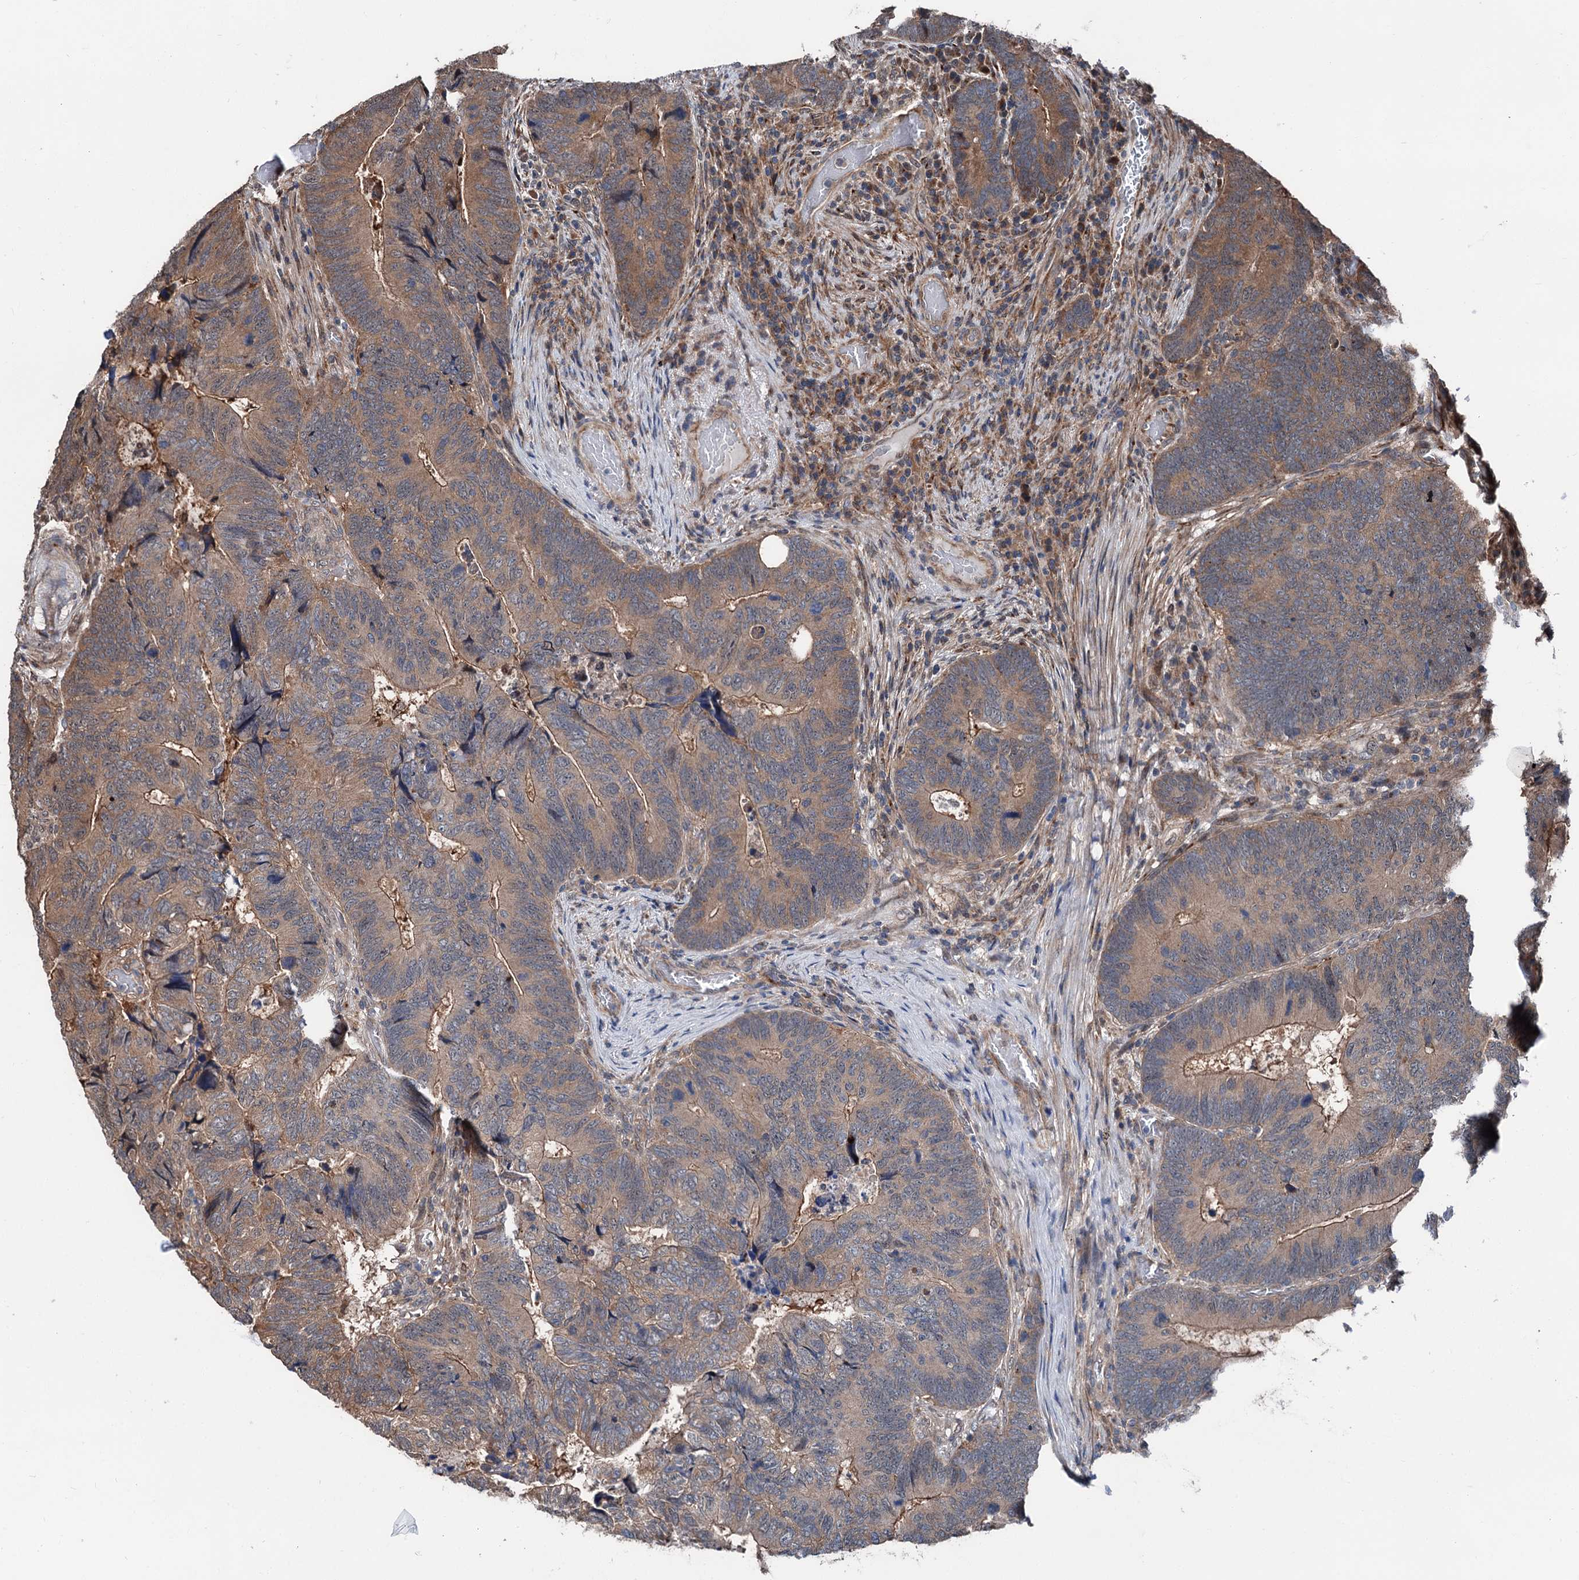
{"staining": {"intensity": "moderate", "quantity": ">75%", "location": "cytoplasmic/membranous"}, "tissue": "colorectal cancer", "cell_type": "Tumor cells", "image_type": "cancer", "snomed": [{"axis": "morphology", "description": "Adenocarcinoma, NOS"}, {"axis": "topography", "description": "Colon"}], "caption": "Immunohistochemistry (IHC) staining of colorectal adenocarcinoma, which reveals medium levels of moderate cytoplasmic/membranous staining in approximately >75% of tumor cells indicating moderate cytoplasmic/membranous protein expression. The staining was performed using DAB (brown) for protein detection and nuclei were counterstained in hematoxylin (blue).", "gene": "PSMD13", "patient": {"sex": "female", "age": 67}}